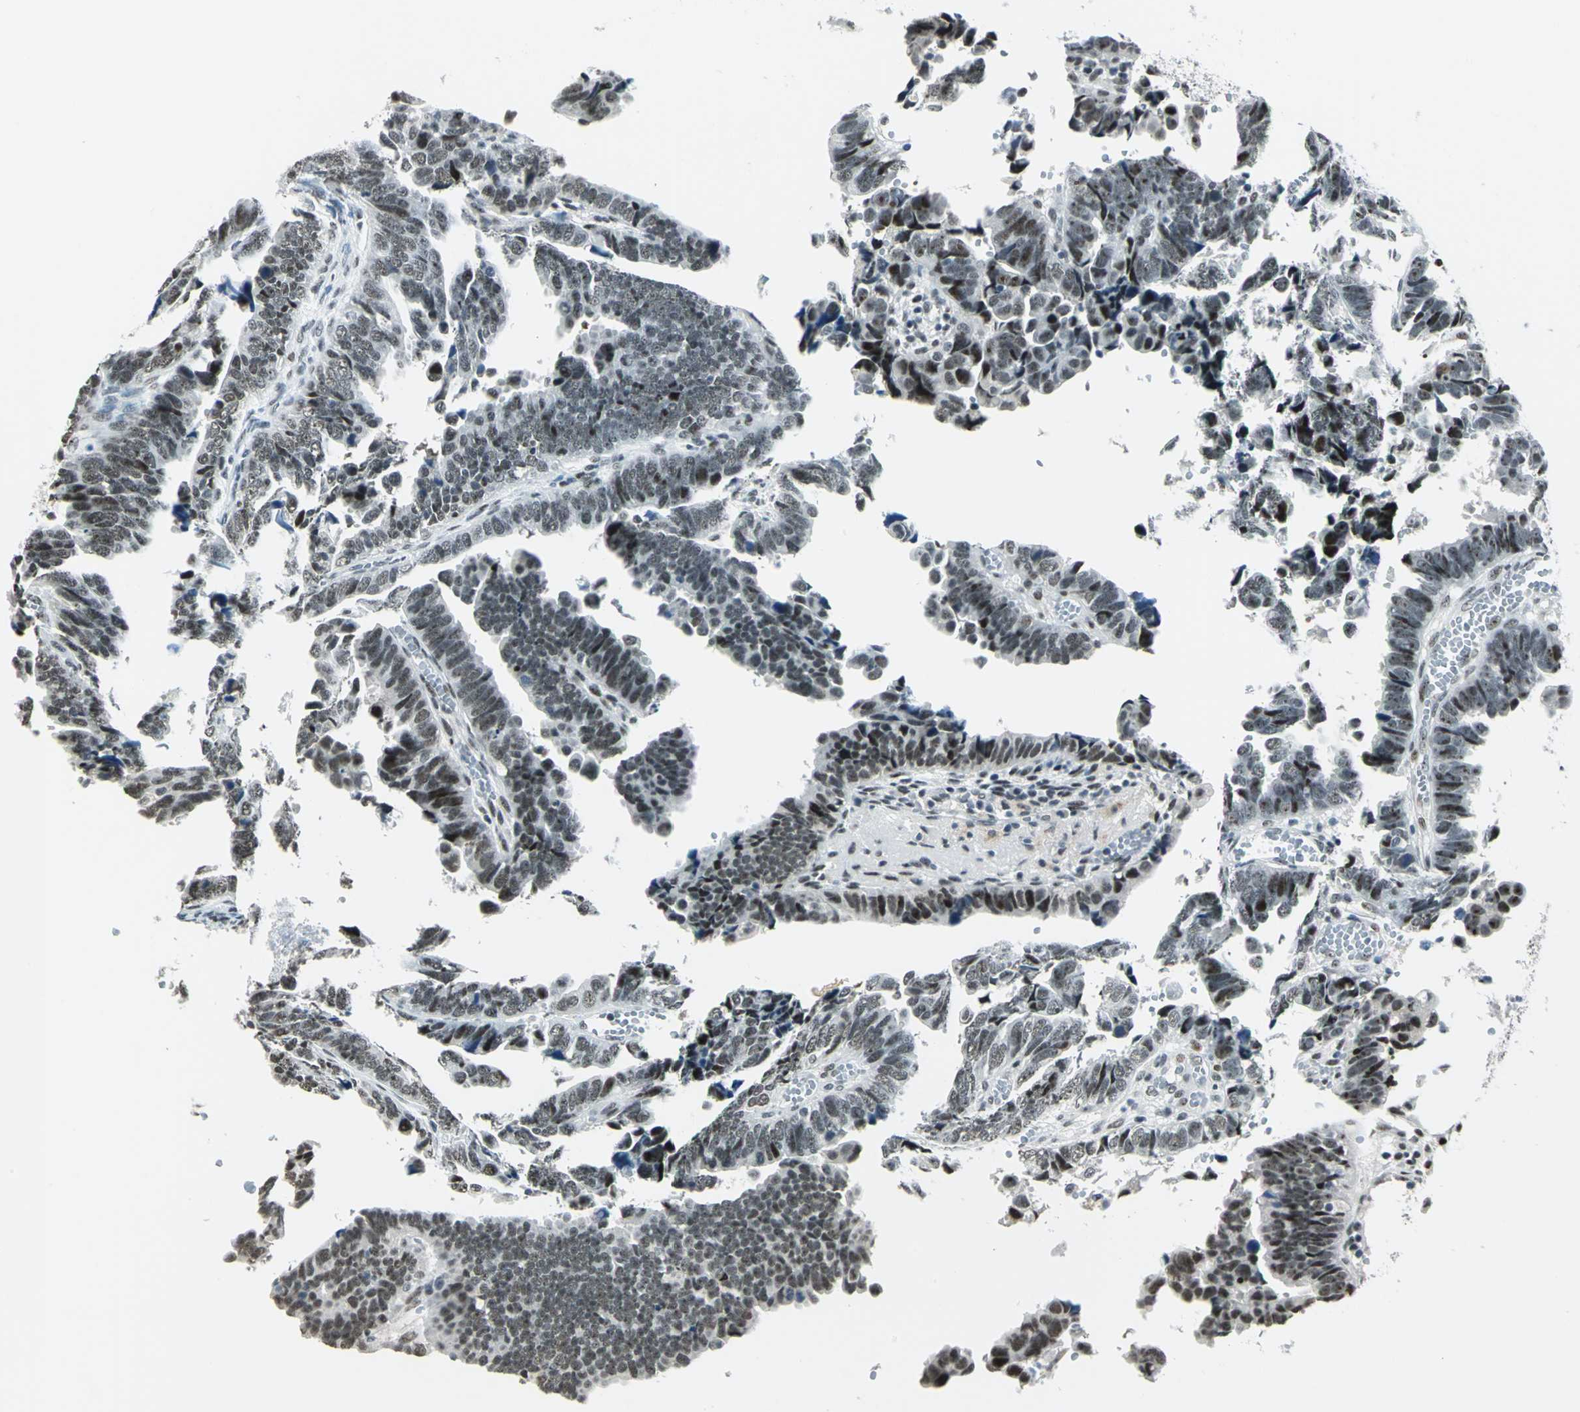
{"staining": {"intensity": "moderate", "quantity": ">75%", "location": "nuclear"}, "tissue": "endometrial cancer", "cell_type": "Tumor cells", "image_type": "cancer", "snomed": [{"axis": "morphology", "description": "Adenocarcinoma, NOS"}, {"axis": "topography", "description": "Endometrium"}], "caption": "Protein analysis of adenocarcinoma (endometrial) tissue demonstrates moderate nuclear expression in about >75% of tumor cells.", "gene": "KAT6B", "patient": {"sex": "female", "age": 75}}